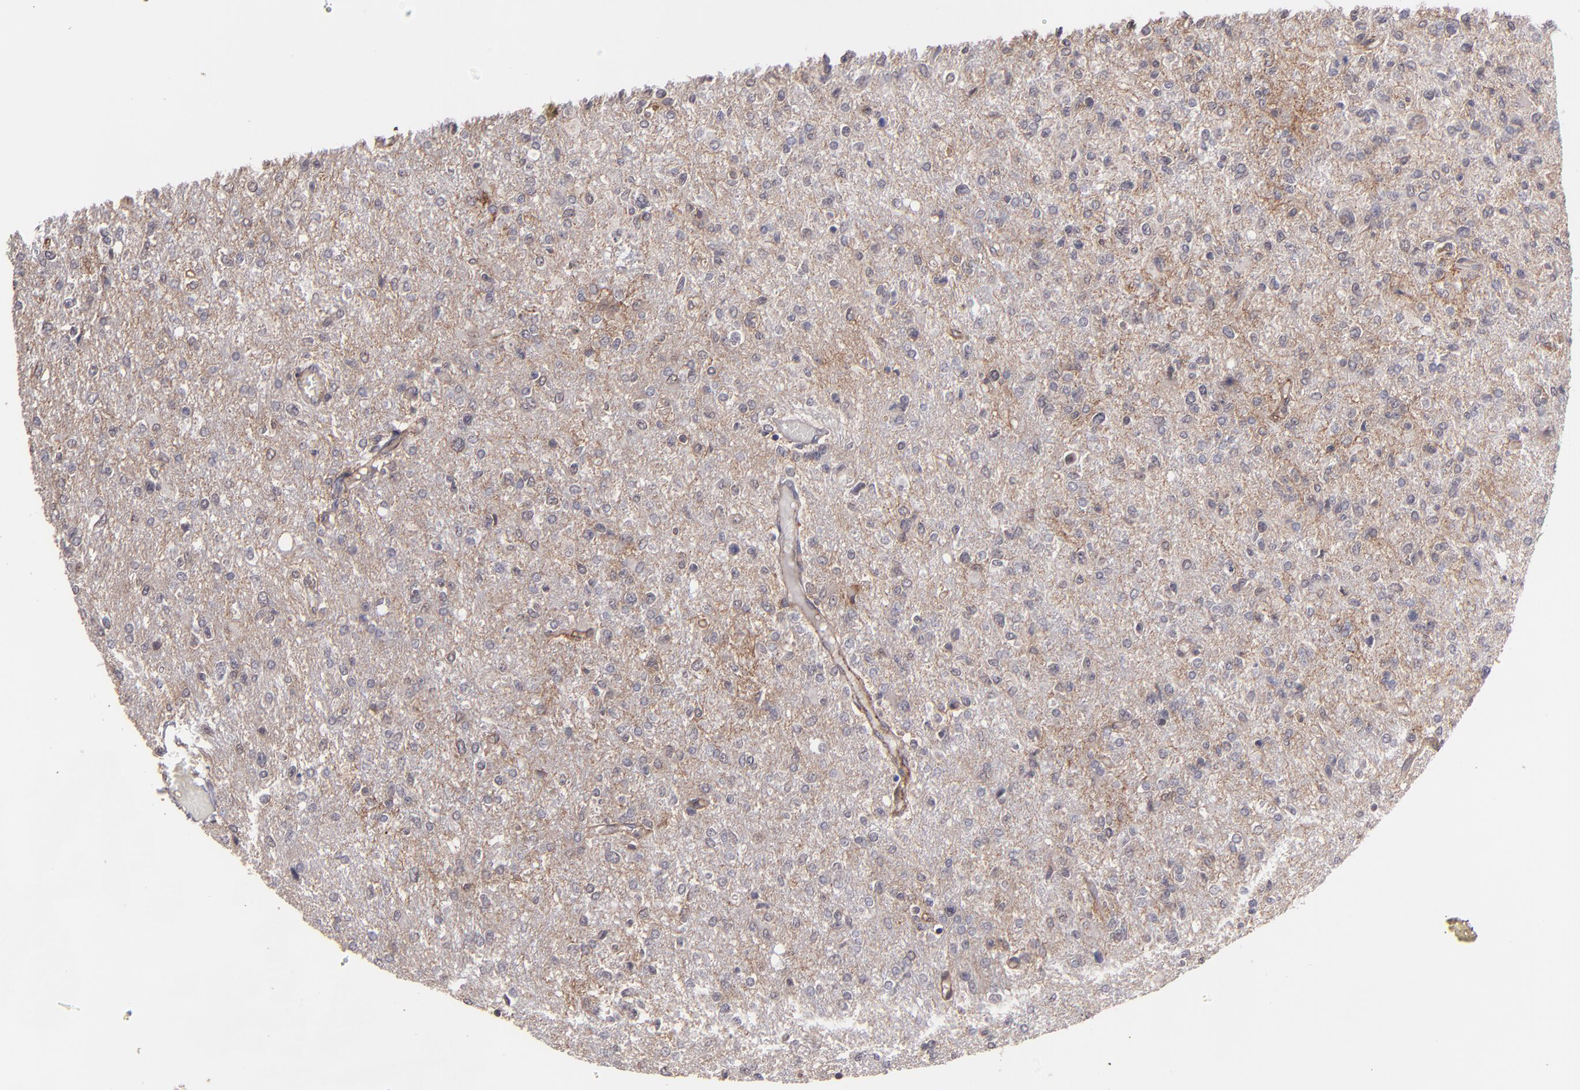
{"staining": {"intensity": "negative", "quantity": "none", "location": "none"}, "tissue": "glioma", "cell_type": "Tumor cells", "image_type": "cancer", "snomed": [{"axis": "morphology", "description": "Glioma, malignant, High grade"}, {"axis": "topography", "description": "Cerebral cortex"}], "caption": "Human glioma stained for a protein using immunohistochemistry reveals no staining in tumor cells.", "gene": "ICAM1", "patient": {"sex": "male", "age": 76}}